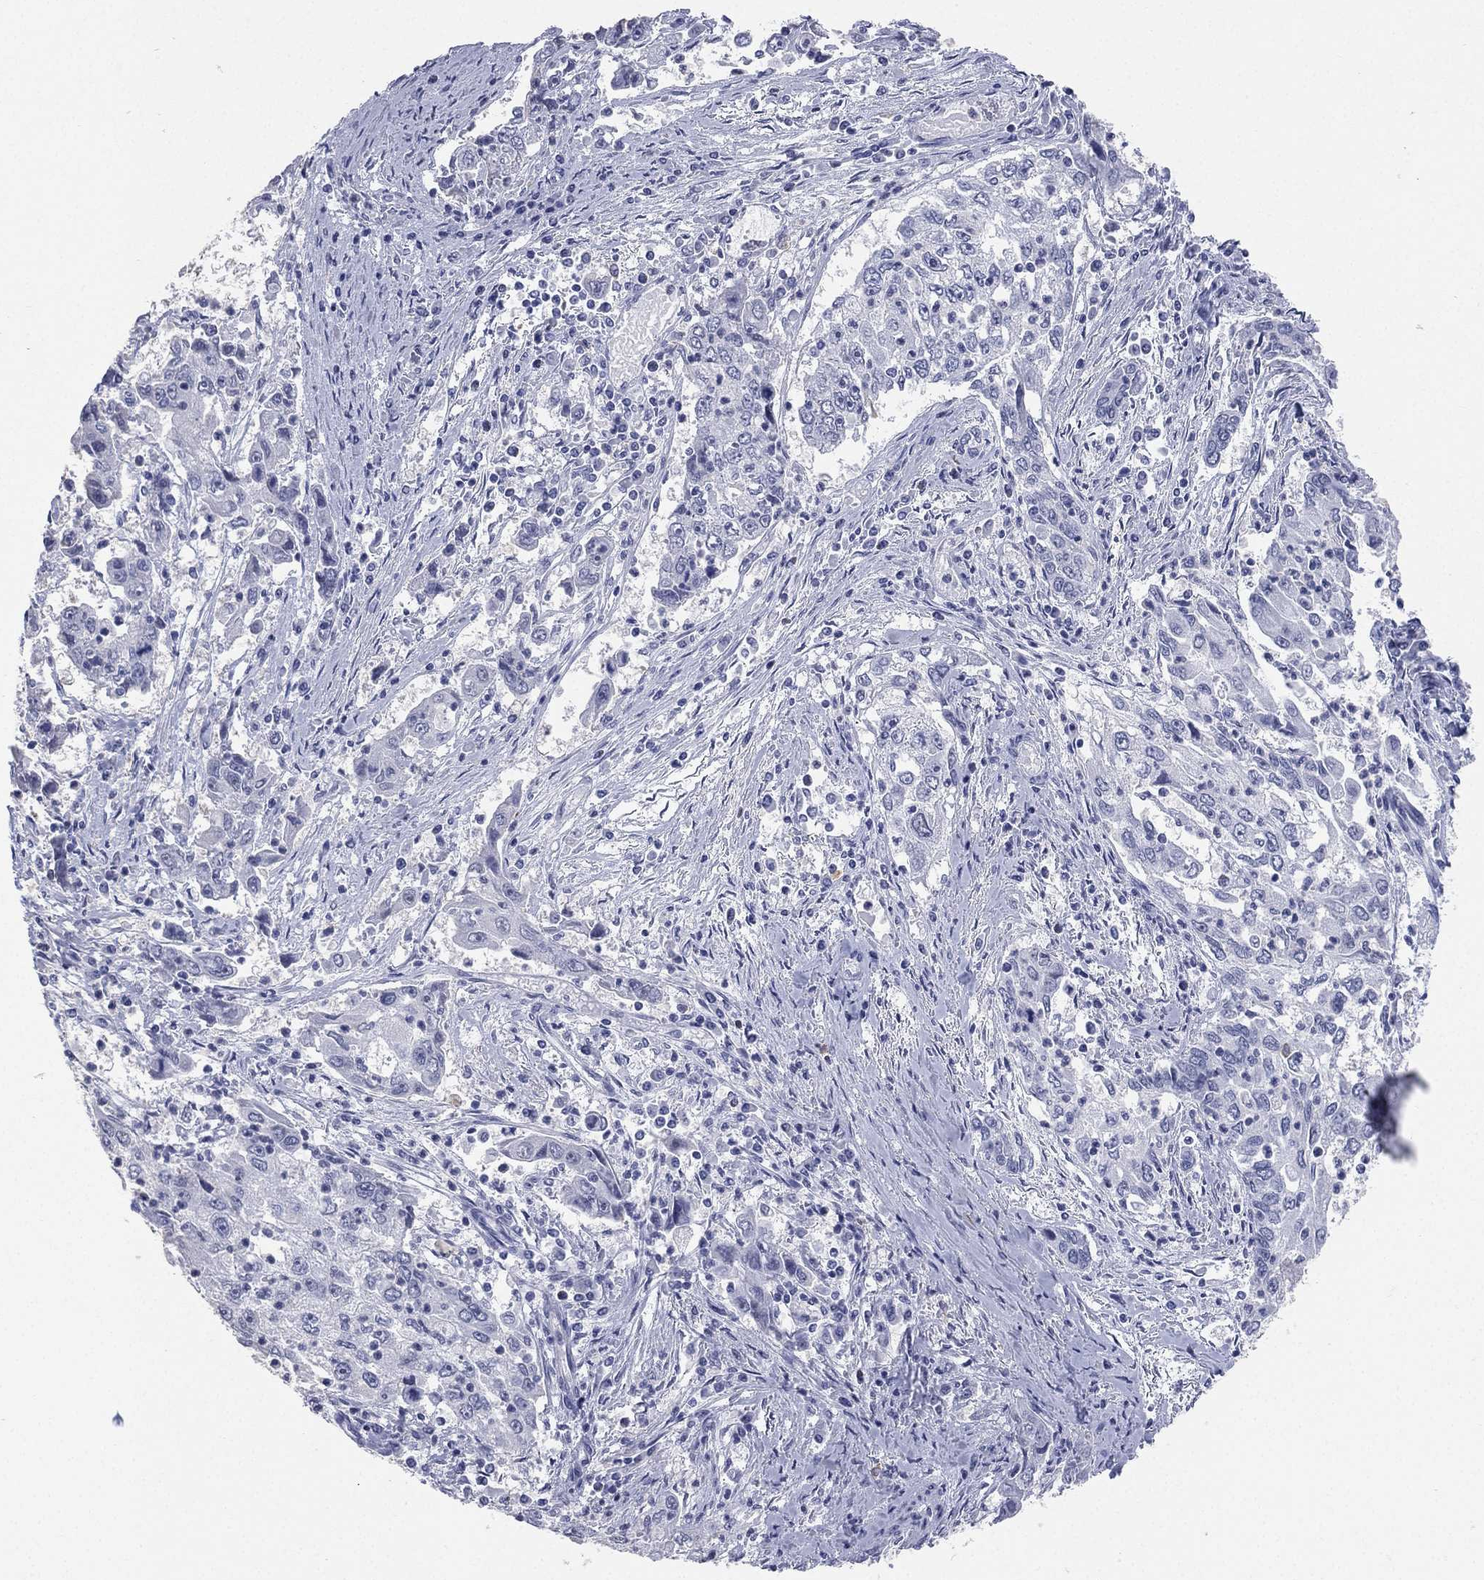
{"staining": {"intensity": "negative", "quantity": "none", "location": "none"}, "tissue": "cervical cancer", "cell_type": "Tumor cells", "image_type": "cancer", "snomed": [{"axis": "morphology", "description": "Squamous cell carcinoma, NOS"}, {"axis": "topography", "description": "Cervix"}], "caption": "This photomicrograph is of squamous cell carcinoma (cervical) stained with immunohistochemistry (IHC) to label a protein in brown with the nuclei are counter-stained blue. There is no expression in tumor cells.", "gene": "CD22", "patient": {"sex": "female", "age": 36}}